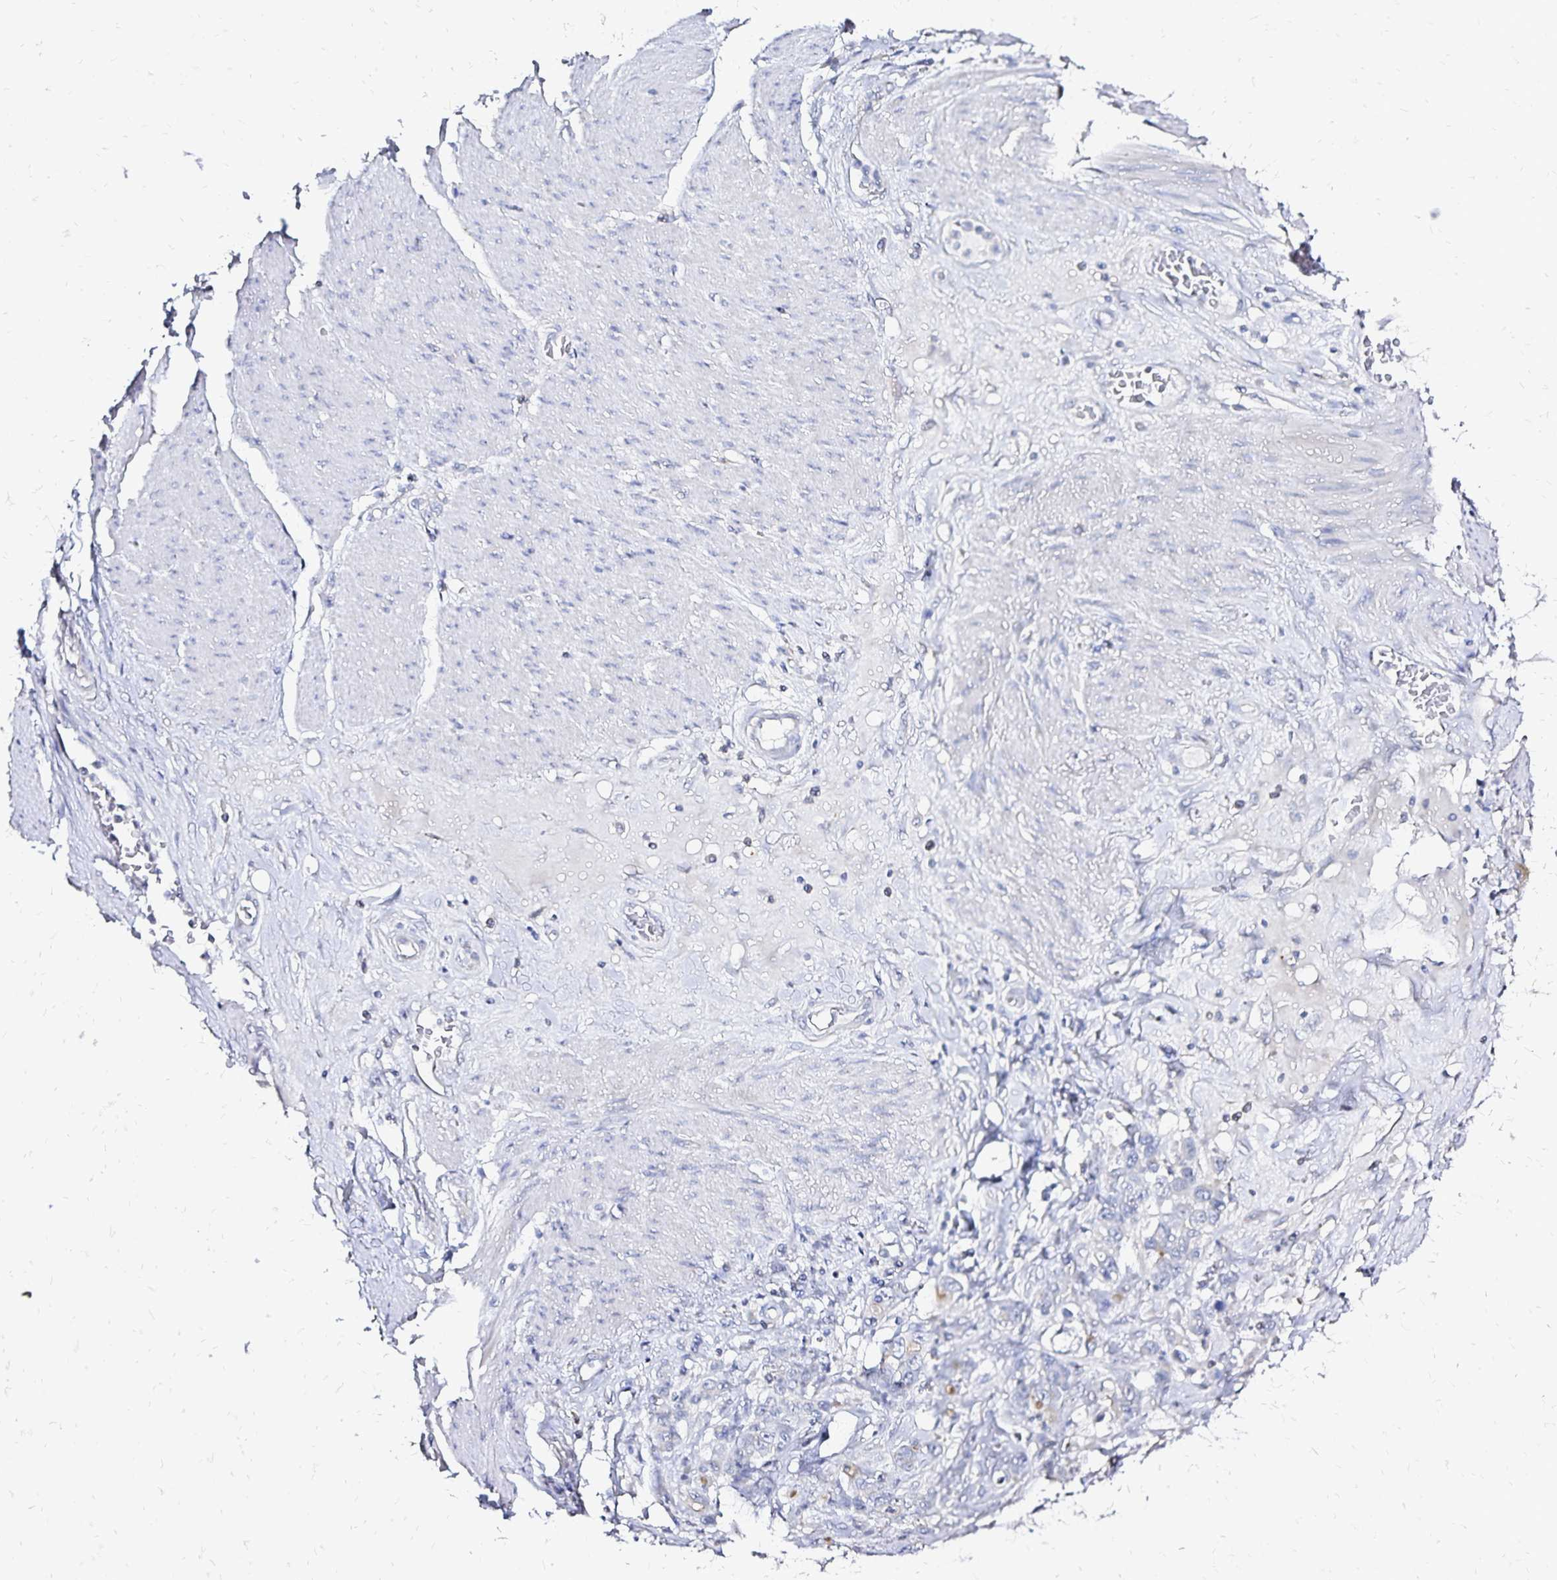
{"staining": {"intensity": "weak", "quantity": "<25%", "location": "cytoplasmic/membranous"}, "tissue": "stomach cancer", "cell_type": "Tumor cells", "image_type": "cancer", "snomed": [{"axis": "morphology", "description": "Adenocarcinoma, NOS"}, {"axis": "topography", "description": "Stomach"}], "caption": "High magnification brightfield microscopy of adenocarcinoma (stomach) stained with DAB (brown) and counterstained with hematoxylin (blue): tumor cells show no significant staining.", "gene": "SLC5A1", "patient": {"sex": "female", "age": 79}}